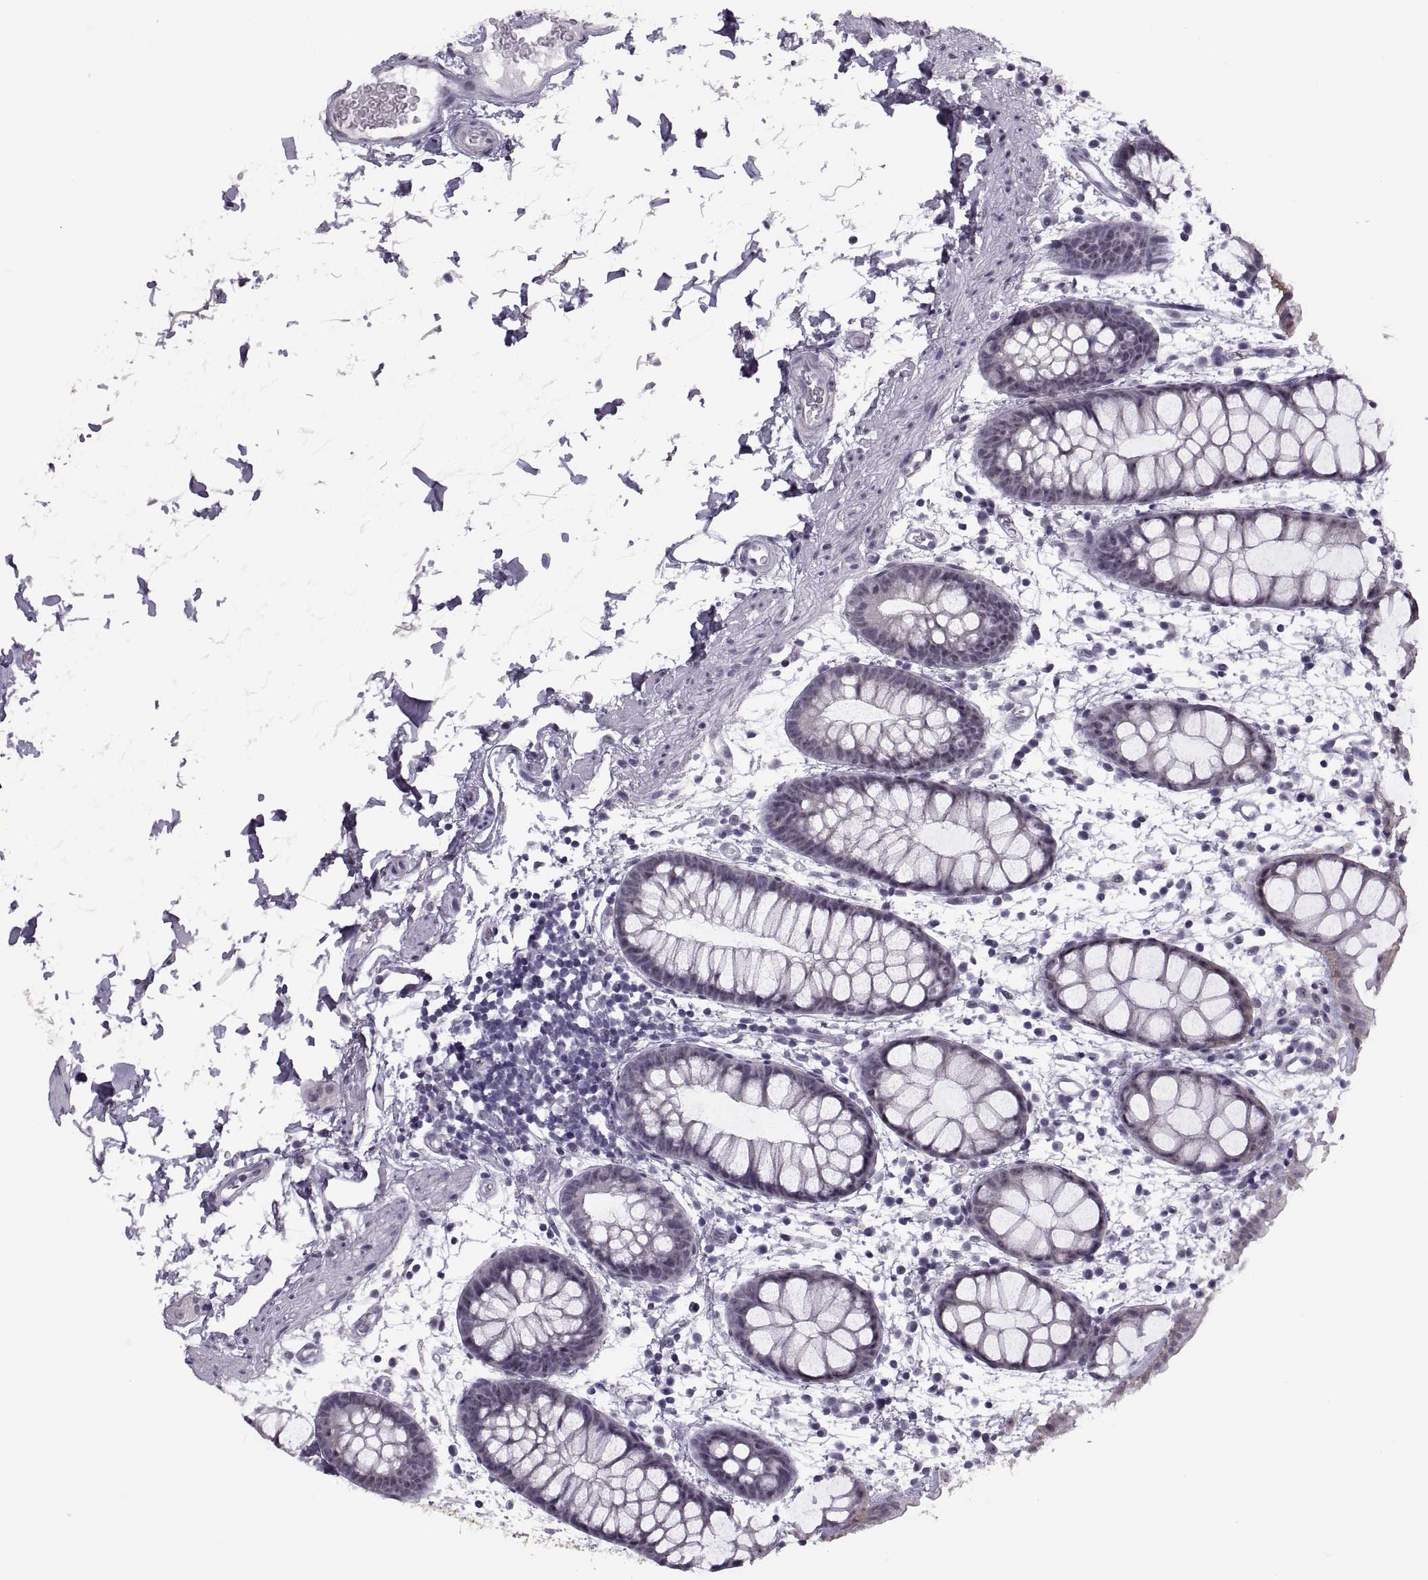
{"staining": {"intensity": "negative", "quantity": "none", "location": "none"}, "tissue": "rectum", "cell_type": "Glandular cells", "image_type": "normal", "snomed": [{"axis": "morphology", "description": "Normal tissue, NOS"}, {"axis": "topography", "description": "Rectum"}], "caption": "Protein analysis of benign rectum shows no significant expression in glandular cells.", "gene": "TBC1D3B", "patient": {"sex": "male", "age": 57}}